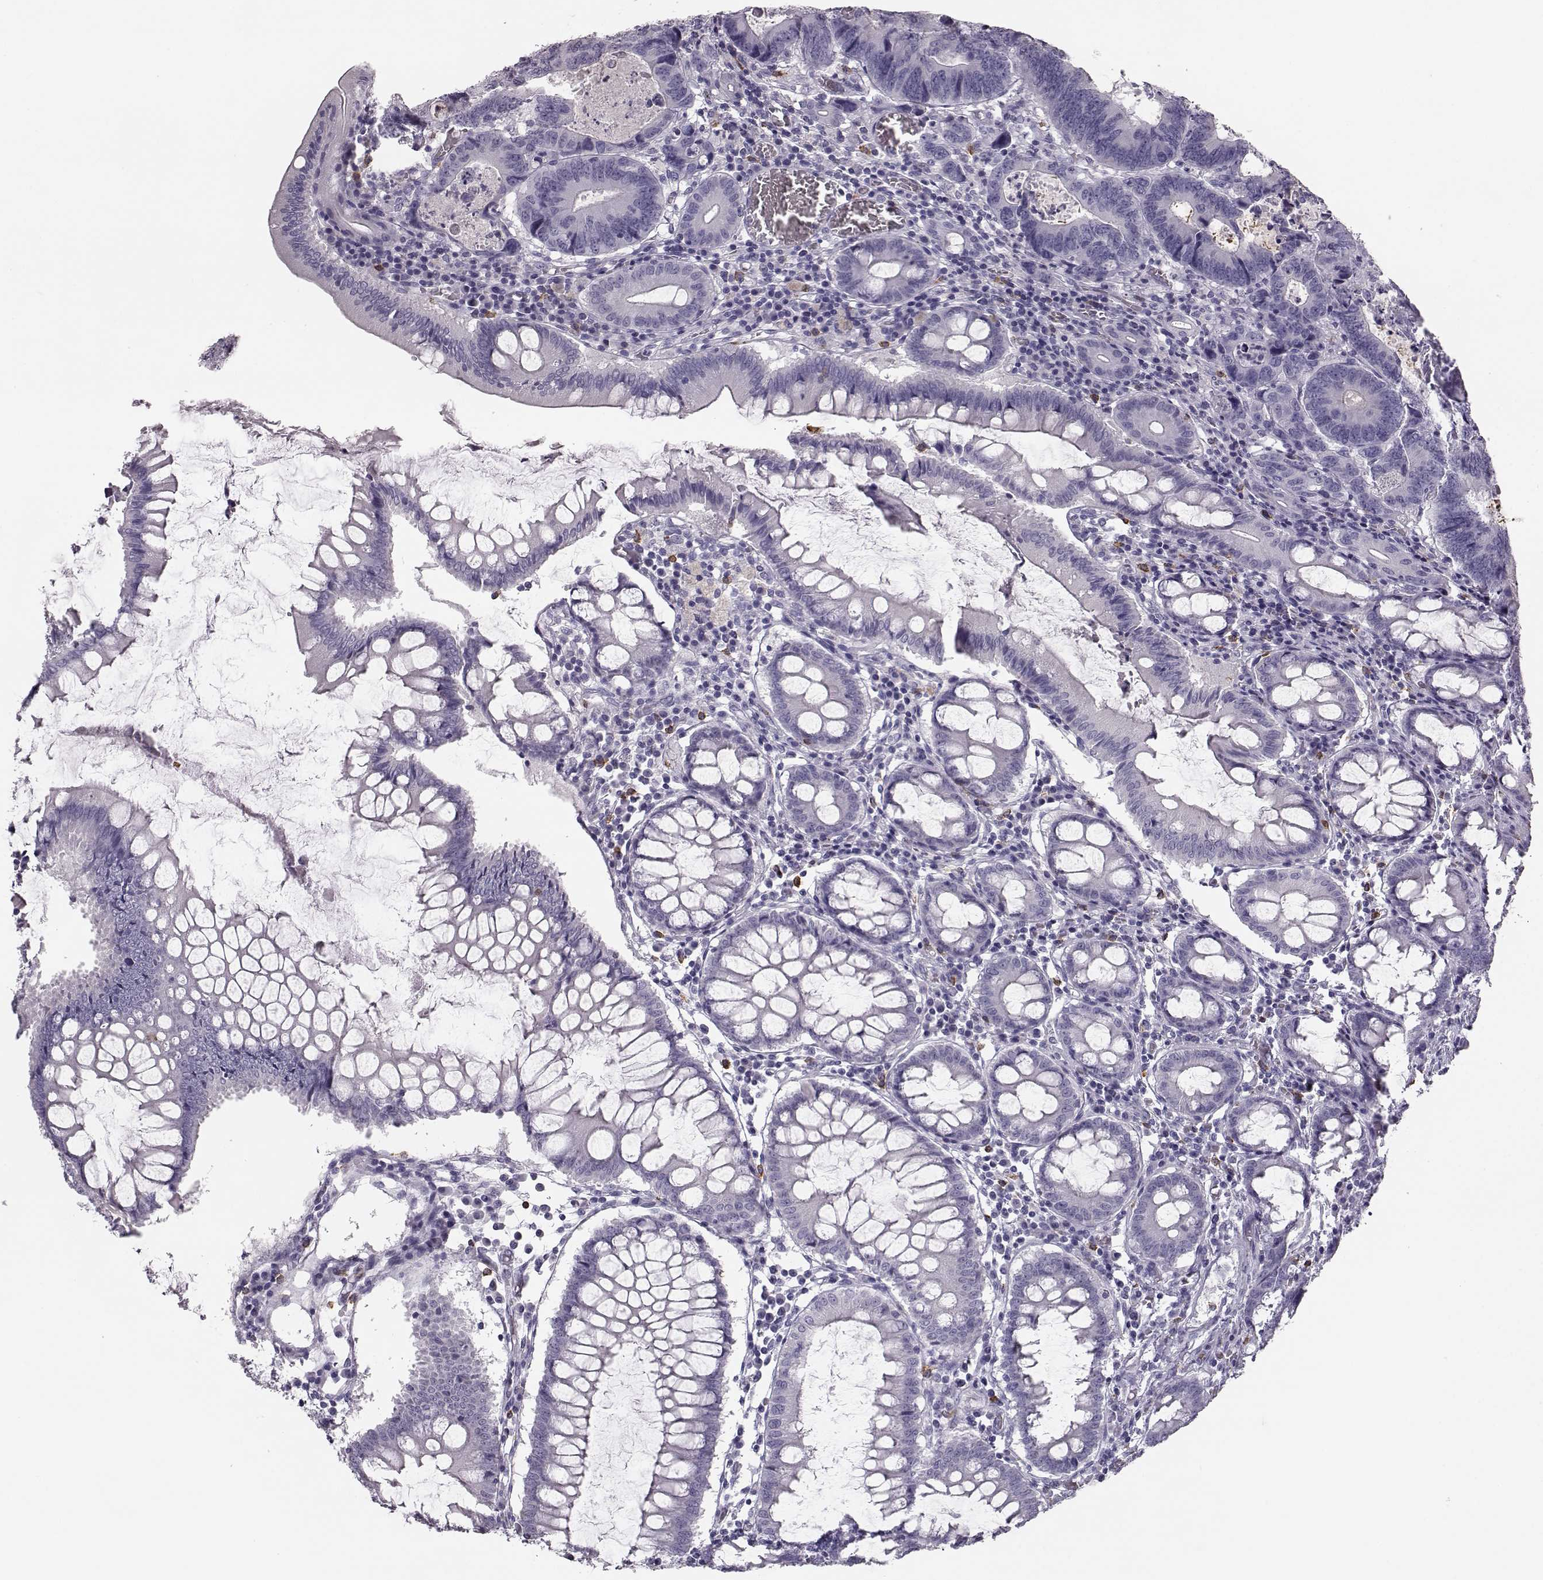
{"staining": {"intensity": "negative", "quantity": "none", "location": "none"}, "tissue": "colorectal cancer", "cell_type": "Tumor cells", "image_type": "cancer", "snomed": [{"axis": "morphology", "description": "Adenocarcinoma, NOS"}, {"axis": "topography", "description": "Colon"}], "caption": "Tumor cells are negative for protein expression in human colorectal cancer (adenocarcinoma).", "gene": "NPTXR", "patient": {"sex": "female", "age": 82}}